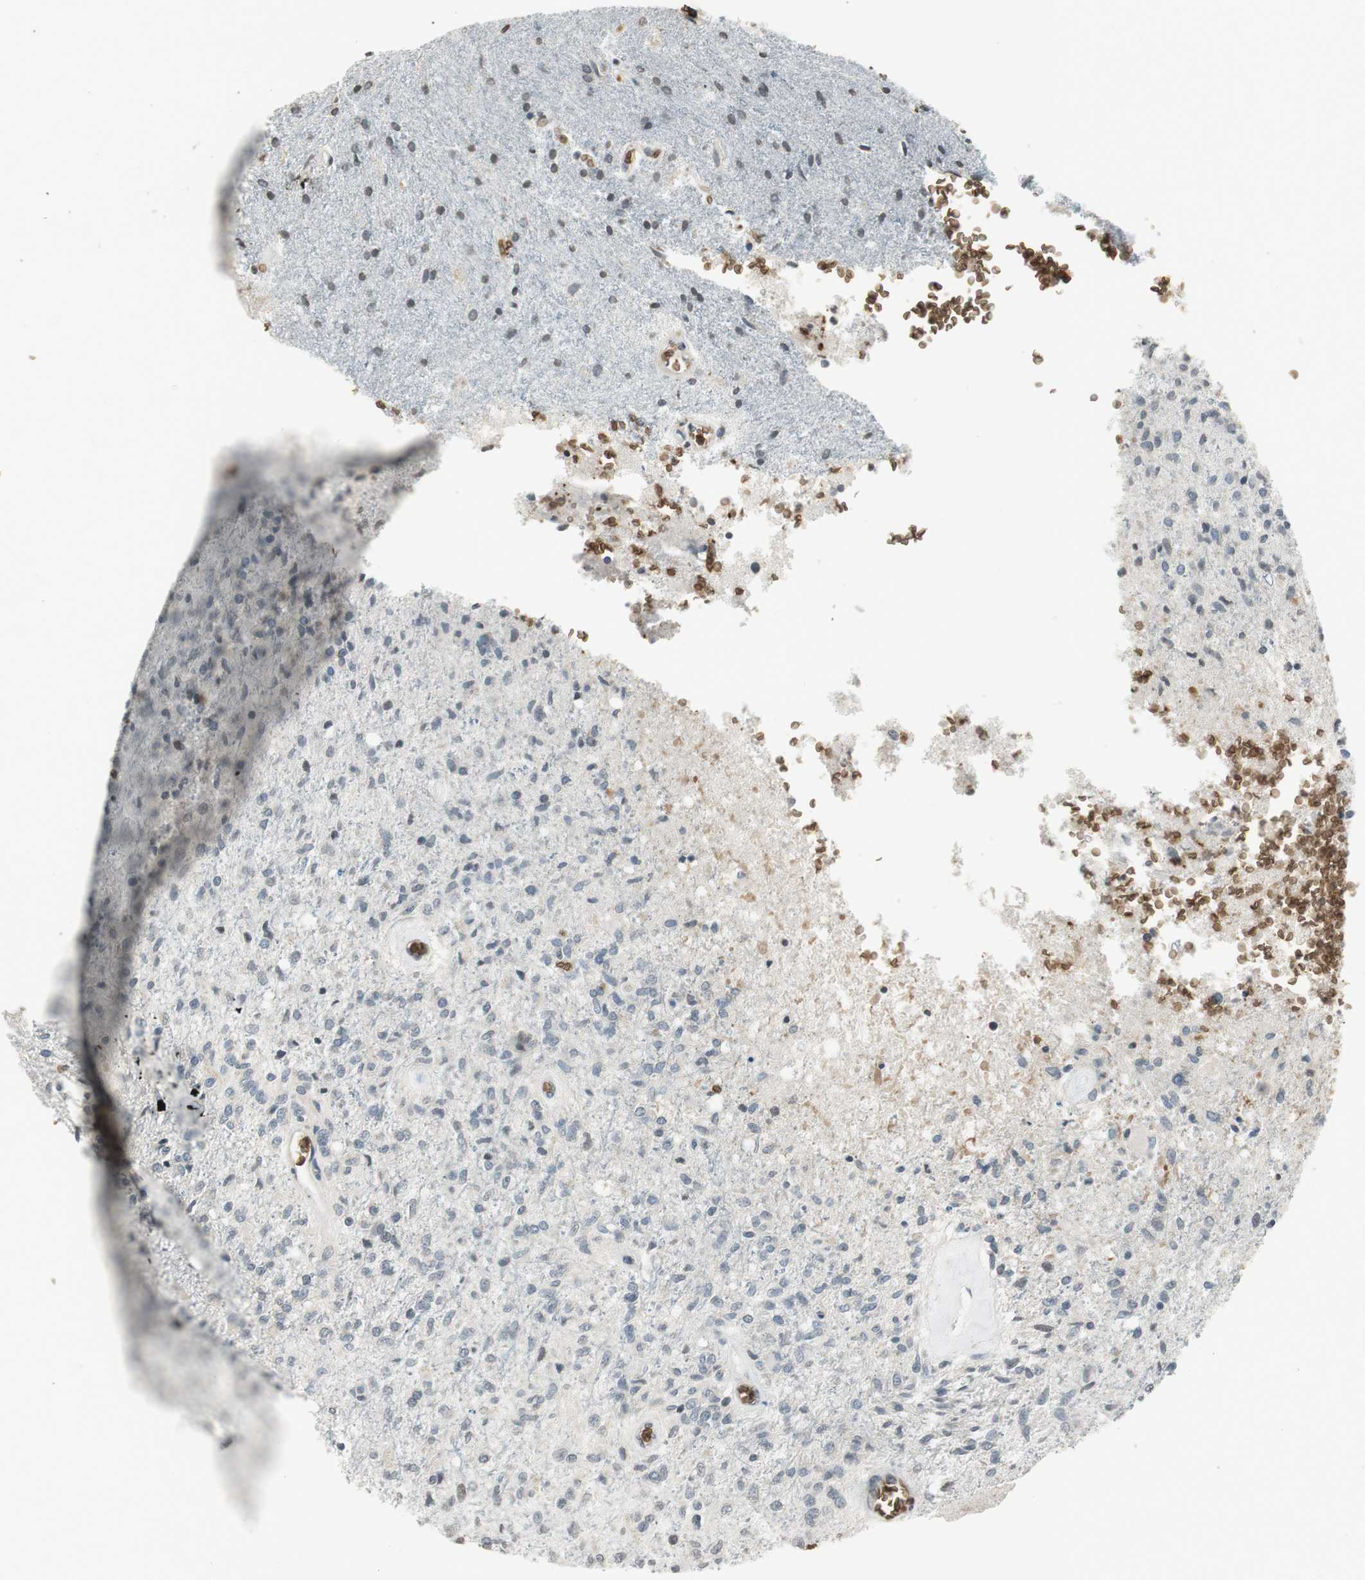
{"staining": {"intensity": "negative", "quantity": "none", "location": "none"}, "tissue": "glioma", "cell_type": "Tumor cells", "image_type": "cancer", "snomed": [{"axis": "morphology", "description": "Normal tissue, NOS"}, {"axis": "morphology", "description": "Glioma, malignant, High grade"}, {"axis": "topography", "description": "Cerebral cortex"}], "caption": "Protein analysis of glioma reveals no significant expression in tumor cells.", "gene": "GYPC", "patient": {"sex": "male", "age": 77}}